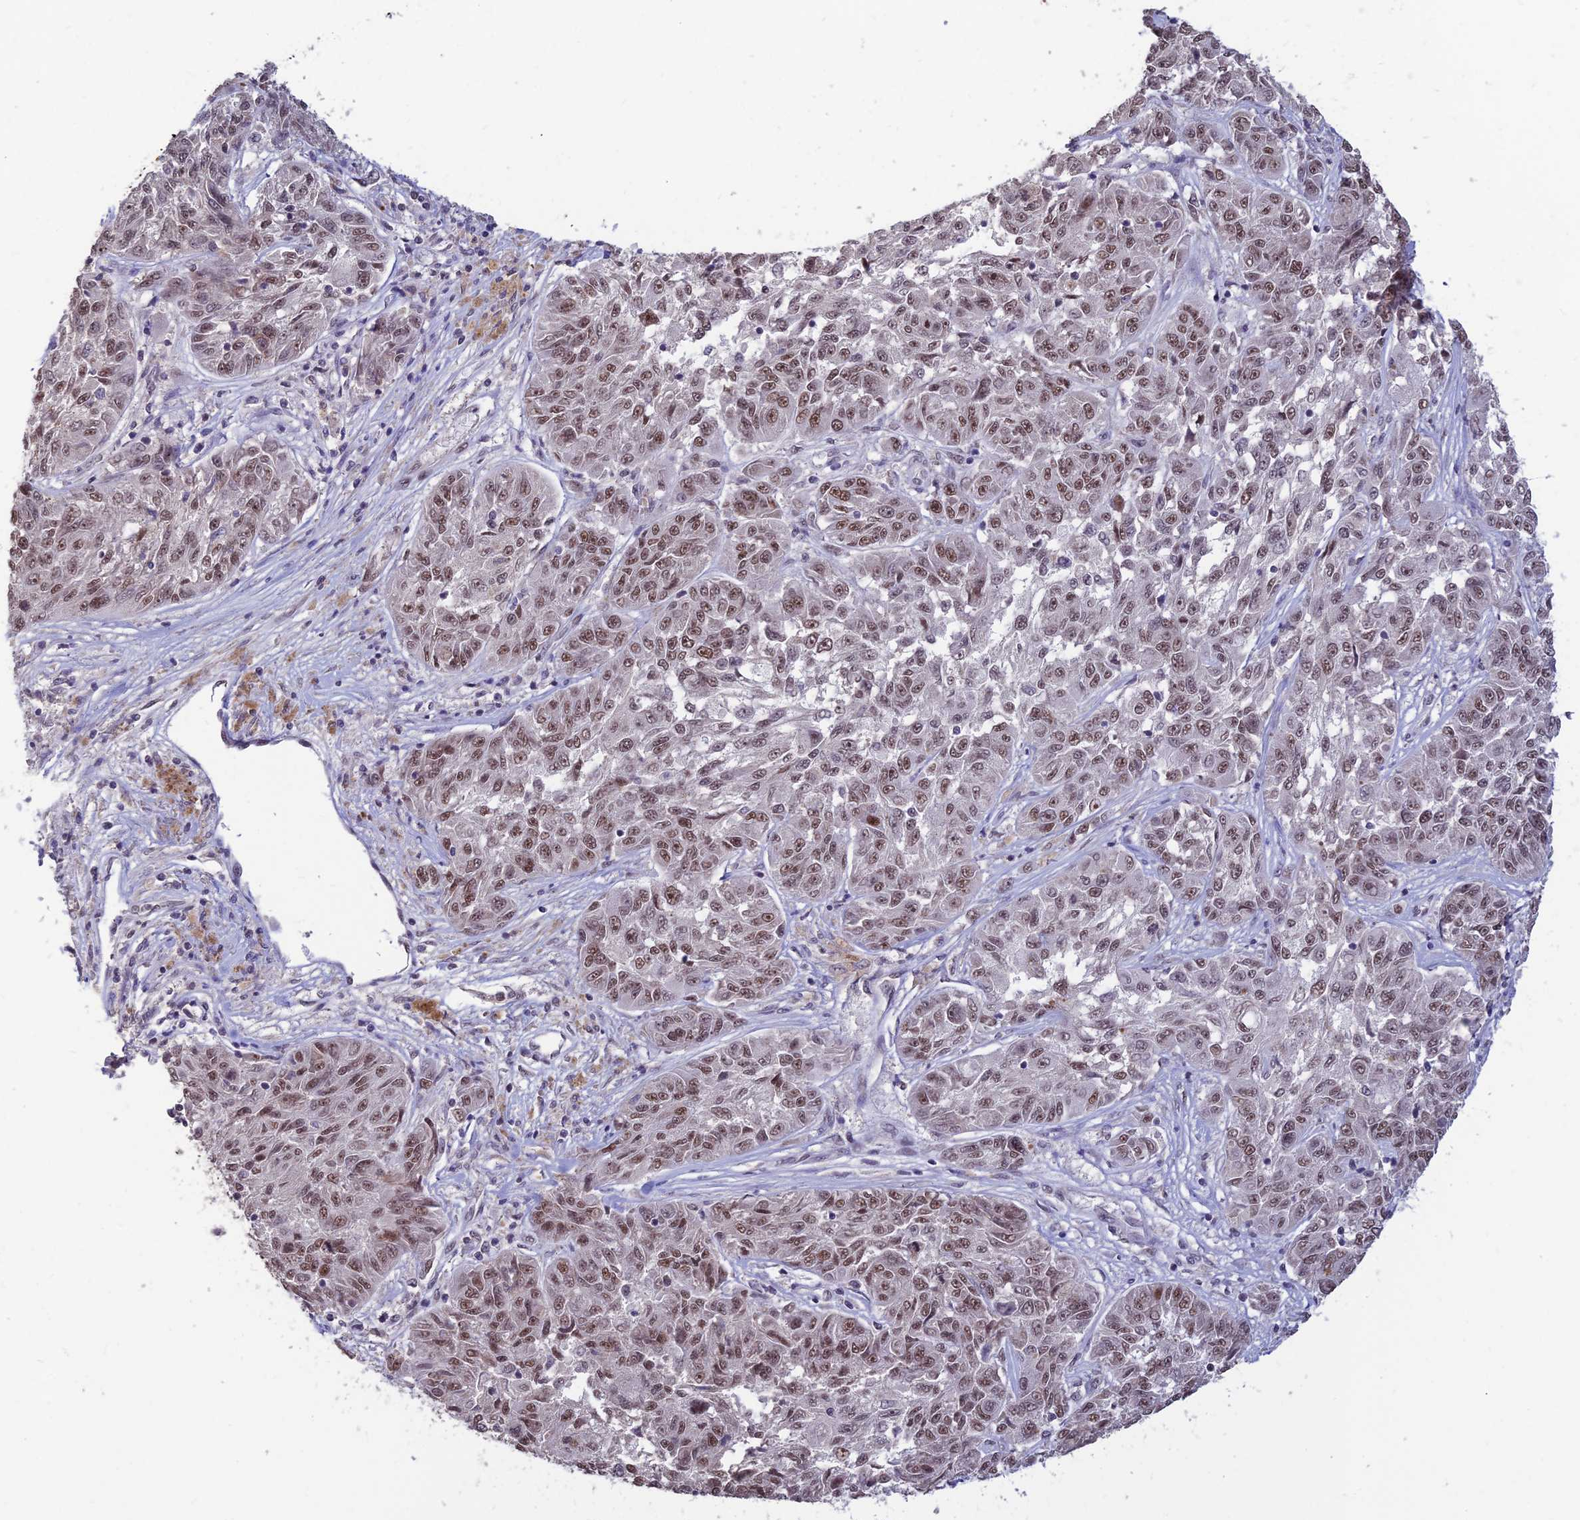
{"staining": {"intensity": "moderate", "quantity": ">75%", "location": "nuclear"}, "tissue": "melanoma", "cell_type": "Tumor cells", "image_type": "cancer", "snomed": [{"axis": "morphology", "description": "Malignant melanoma, NOS"}, {"axis": "topography", "description": "Skin"}], "caption": "A brown stain shows moderate nuclear positivity of a protein in human malignant melanoma tumor cells.", "gene": "POLR1G", "patient": {"sex": "male", "age": 53}}